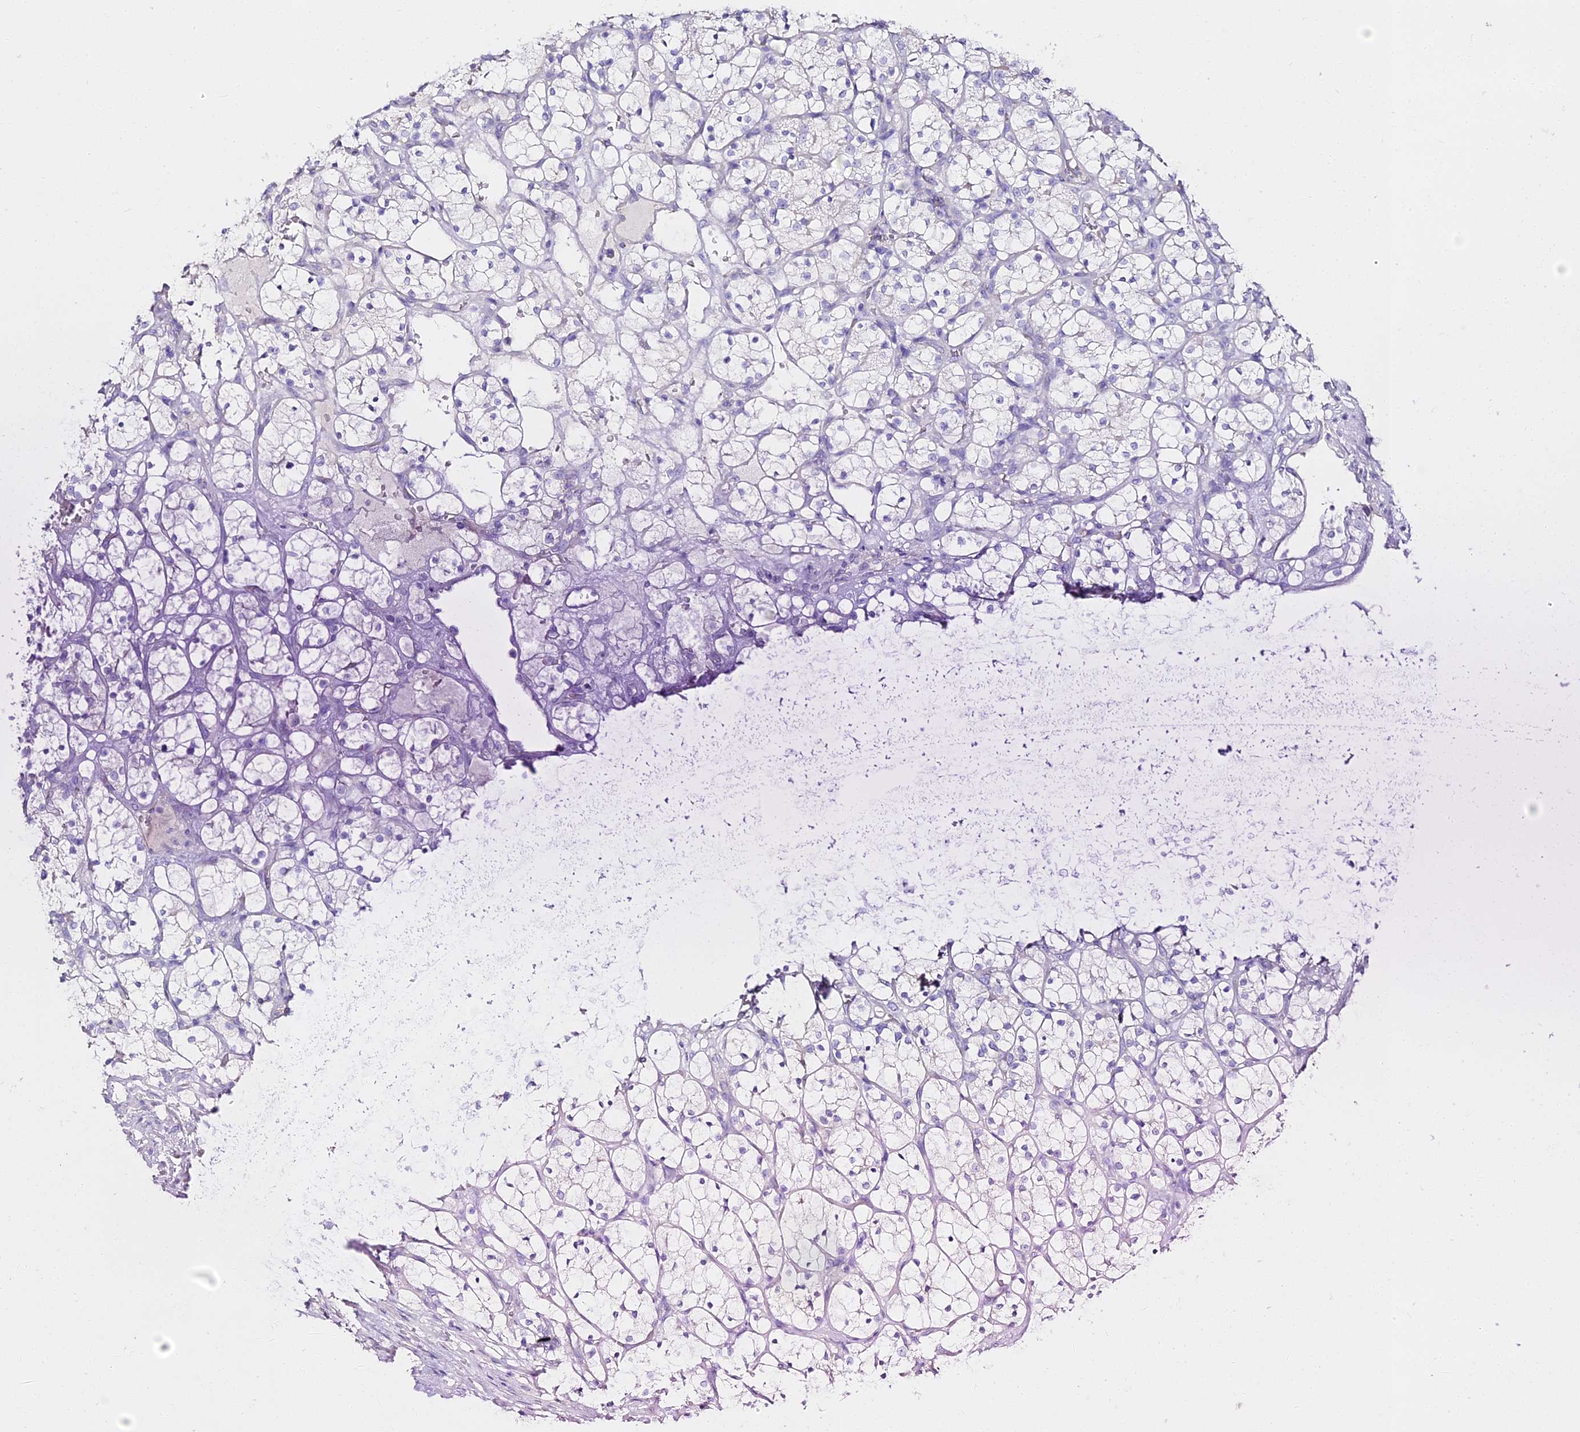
{"staining": {"intensity": "negative", "quantity": "none", "location": "none"}, "tissue": "renal cancer", "cell_type": "Tumor cells", "image_type": "cancer", "snomed": [{"axis": "morphology", "description": "Adenocarcinoma, NOS"}, {"axis": "topography", "description": "Kidney"}], "caption": "Immunohistochemical staining of adenocarcinoma (renal) exhibits no significant positivity in tumor cells.", "gene": "ALPG", "patient": {"sex": "female", "age": 69}}